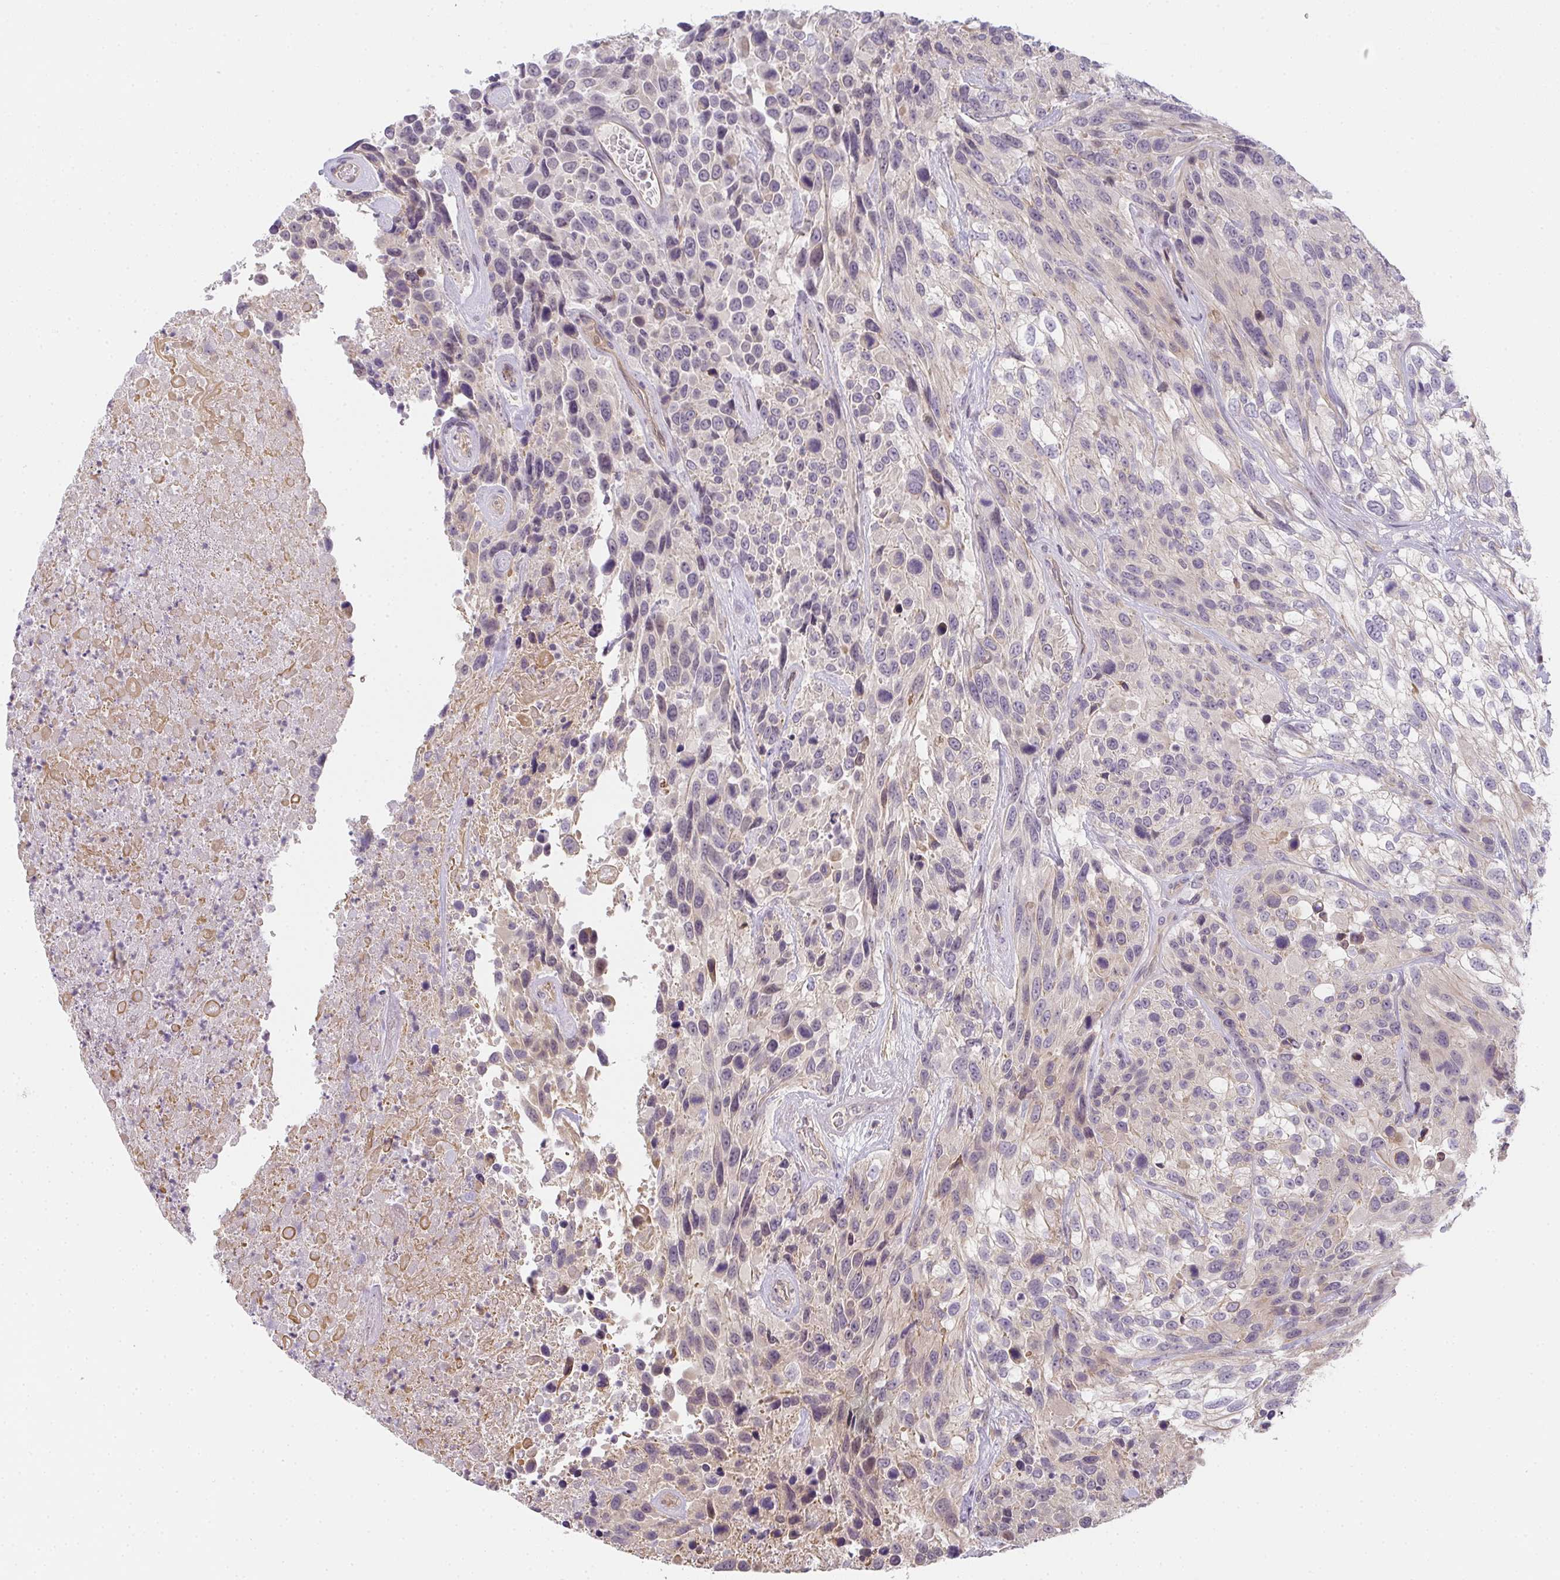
{"staining": {"intensity": "negative", "quantity": "none", "location": "none"}, "tissue": "urothelial cancer", "cell_type": "Tumor cells", "image_type": "cancer", "snomed": [{"axis": "morphology", "description": "Urothelial carcinoma, High grade"}, {"axis": "topography", "description": "Urinary bladder"}], "caption": "A micrograph of high-grade urothelial carcinoma stained for a protein displays no brown staining in tumor cells.", "gene": "GSDMB", "patient": {"sex": "female", "age": 70}}